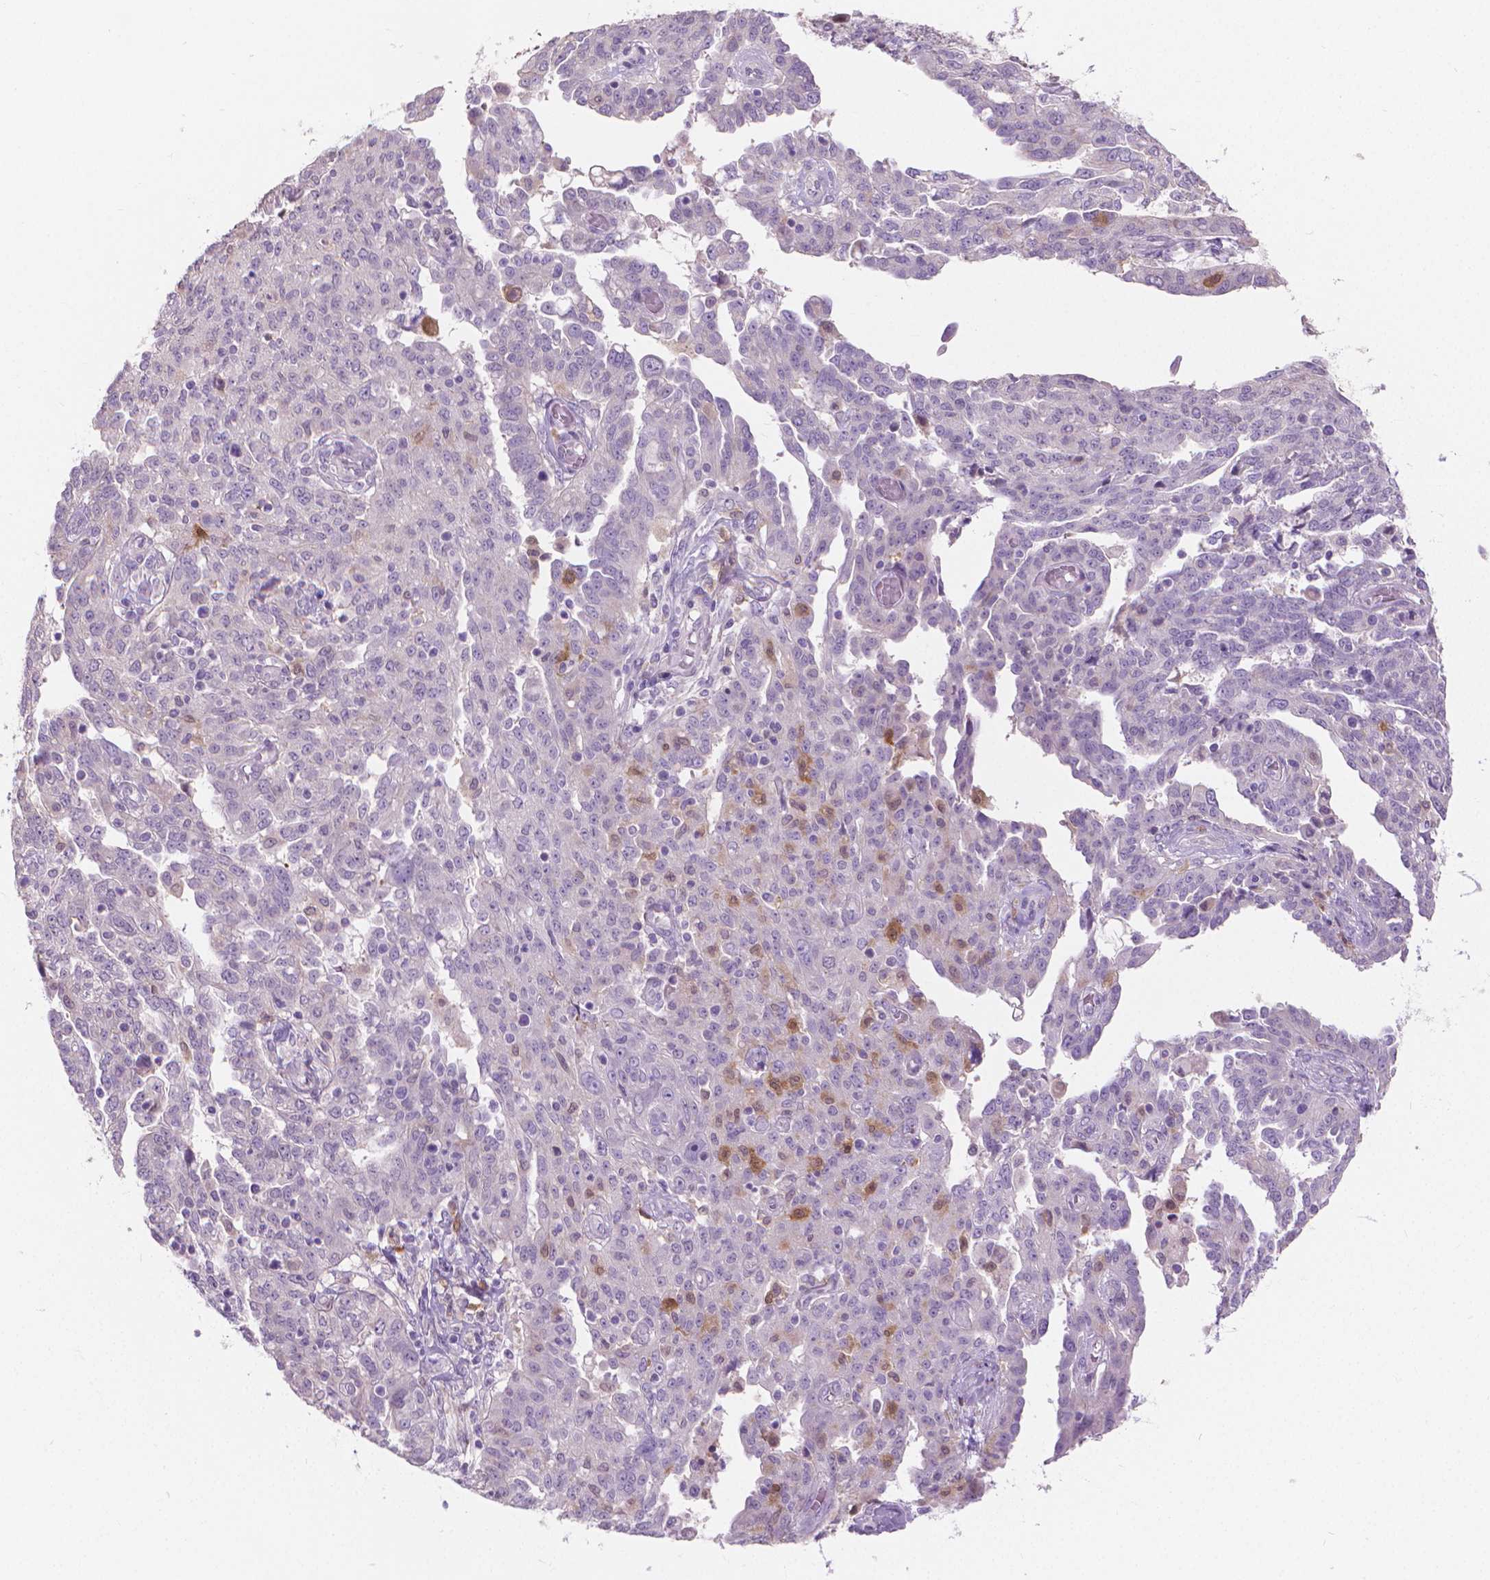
{"staining": {"intensity": "negative", "quantity": "none", "location": "none"}, "tissue": "ovarian cancer", "cell_type": "Tumor cells", "image_type": "cancer", "snomed": [{"axis": "morphology", "description": "Cystadenocarcinoma, serous, NOS"}, {"axis": "topography", "description": "Ovary"}], "caption": "Human serous cystadenocarcinoma (ovarian) stained for a protein using IHC reveals no staining in tumor cells.", "gene": "GSDMA", "patient": {"sex": "female", "age": 67}}